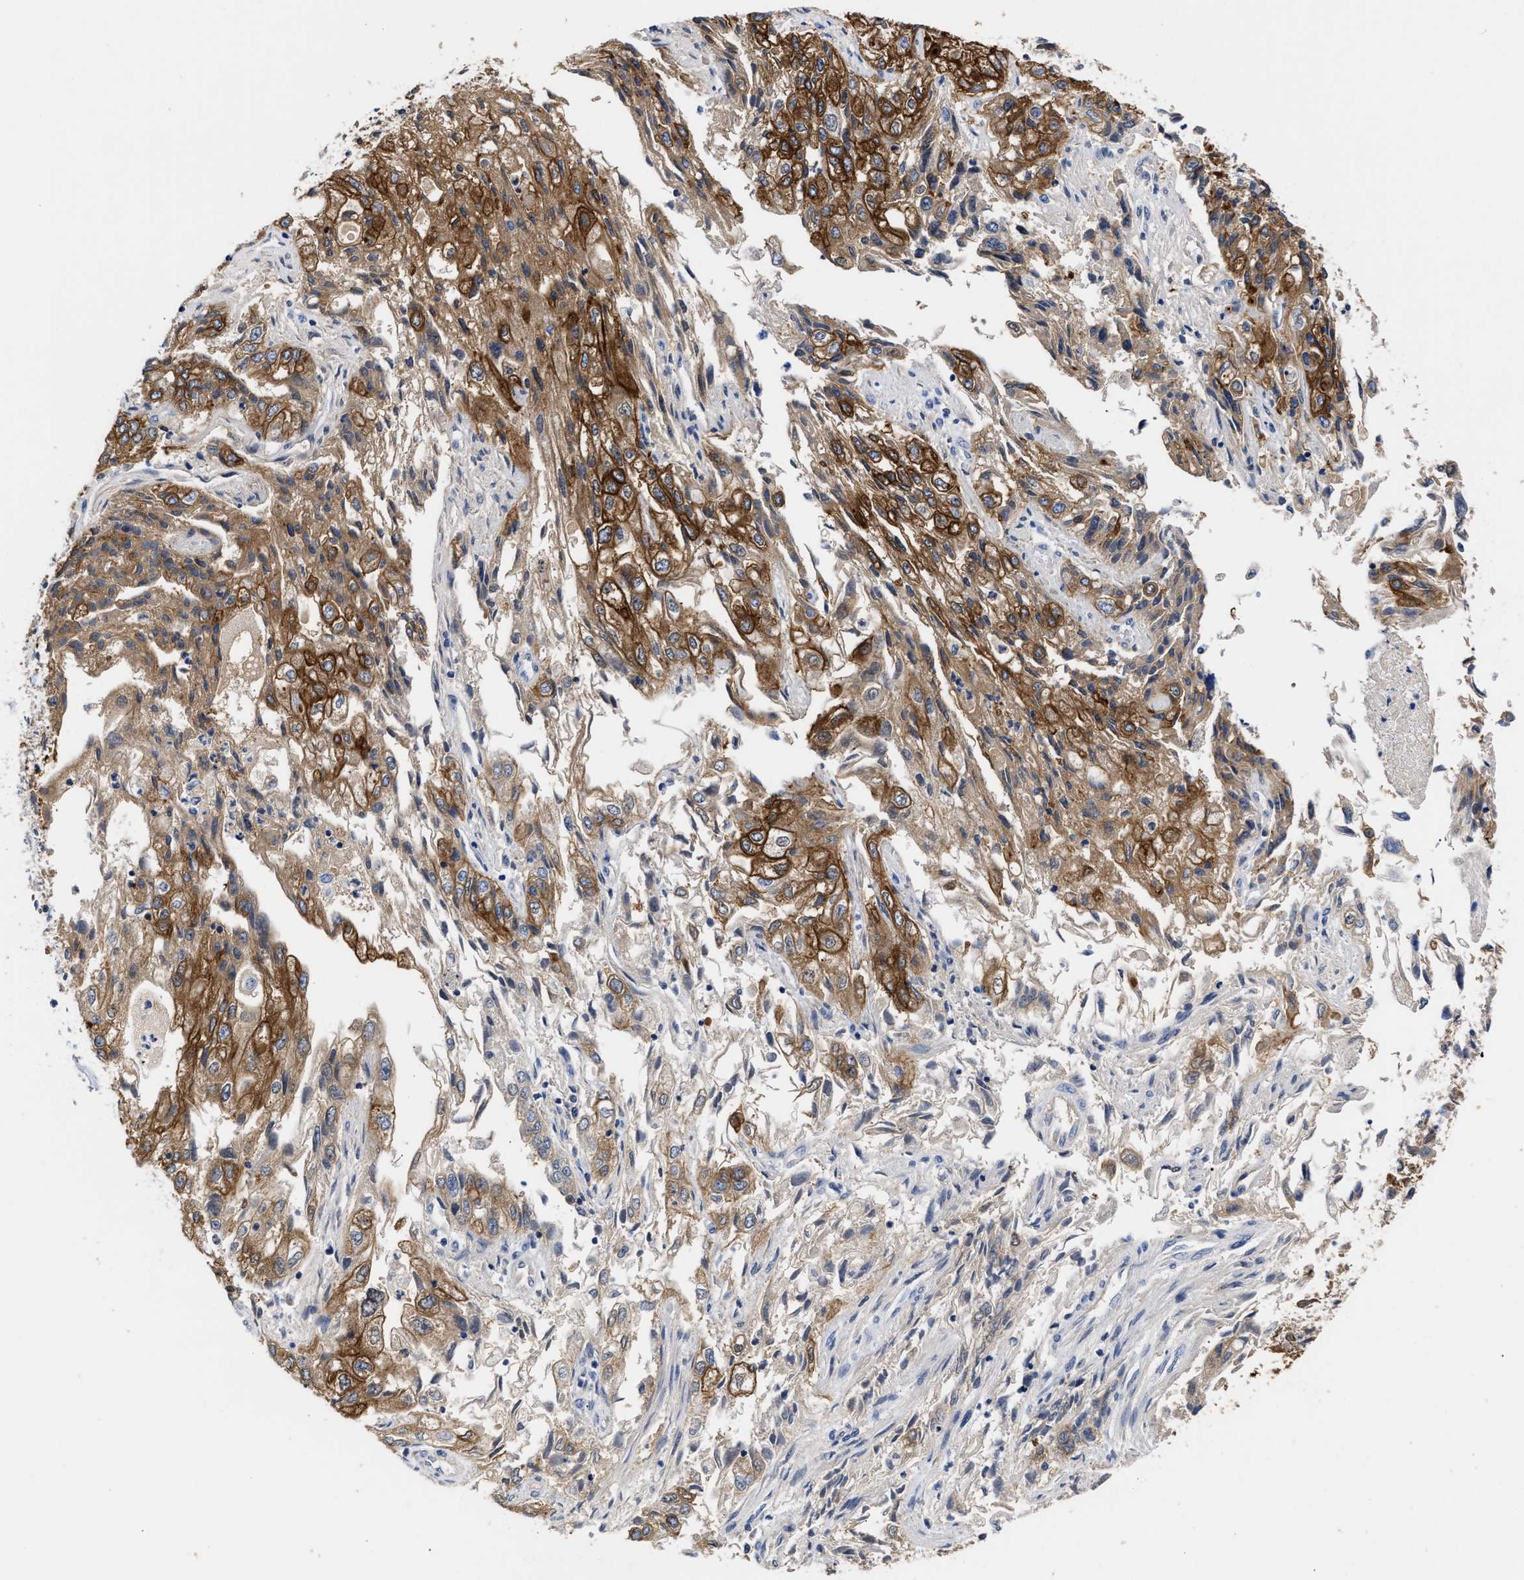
{"staining": {"intensity": "strong", "quantity": ">75%", "location": "cytoplasmic/membranous"}, "tissue": "endometrial cancer", "cell_type": "Tumor cells", "image_type": "cancer", "snomed": [{"axis": "morphology", "description": "Adenocarcinoma, NOS"}, {"axis": "topography", "description": "Endometrium"}], "caption": "Adenocarcinoma (endometrial) was stained to show a protein in brown. There is high levels of strong cytoplasmic/membranous expression in approximately >75% of tumor cells.", "gene": "AHNAK2", "patient": {"sex": "female", "age": 49}}